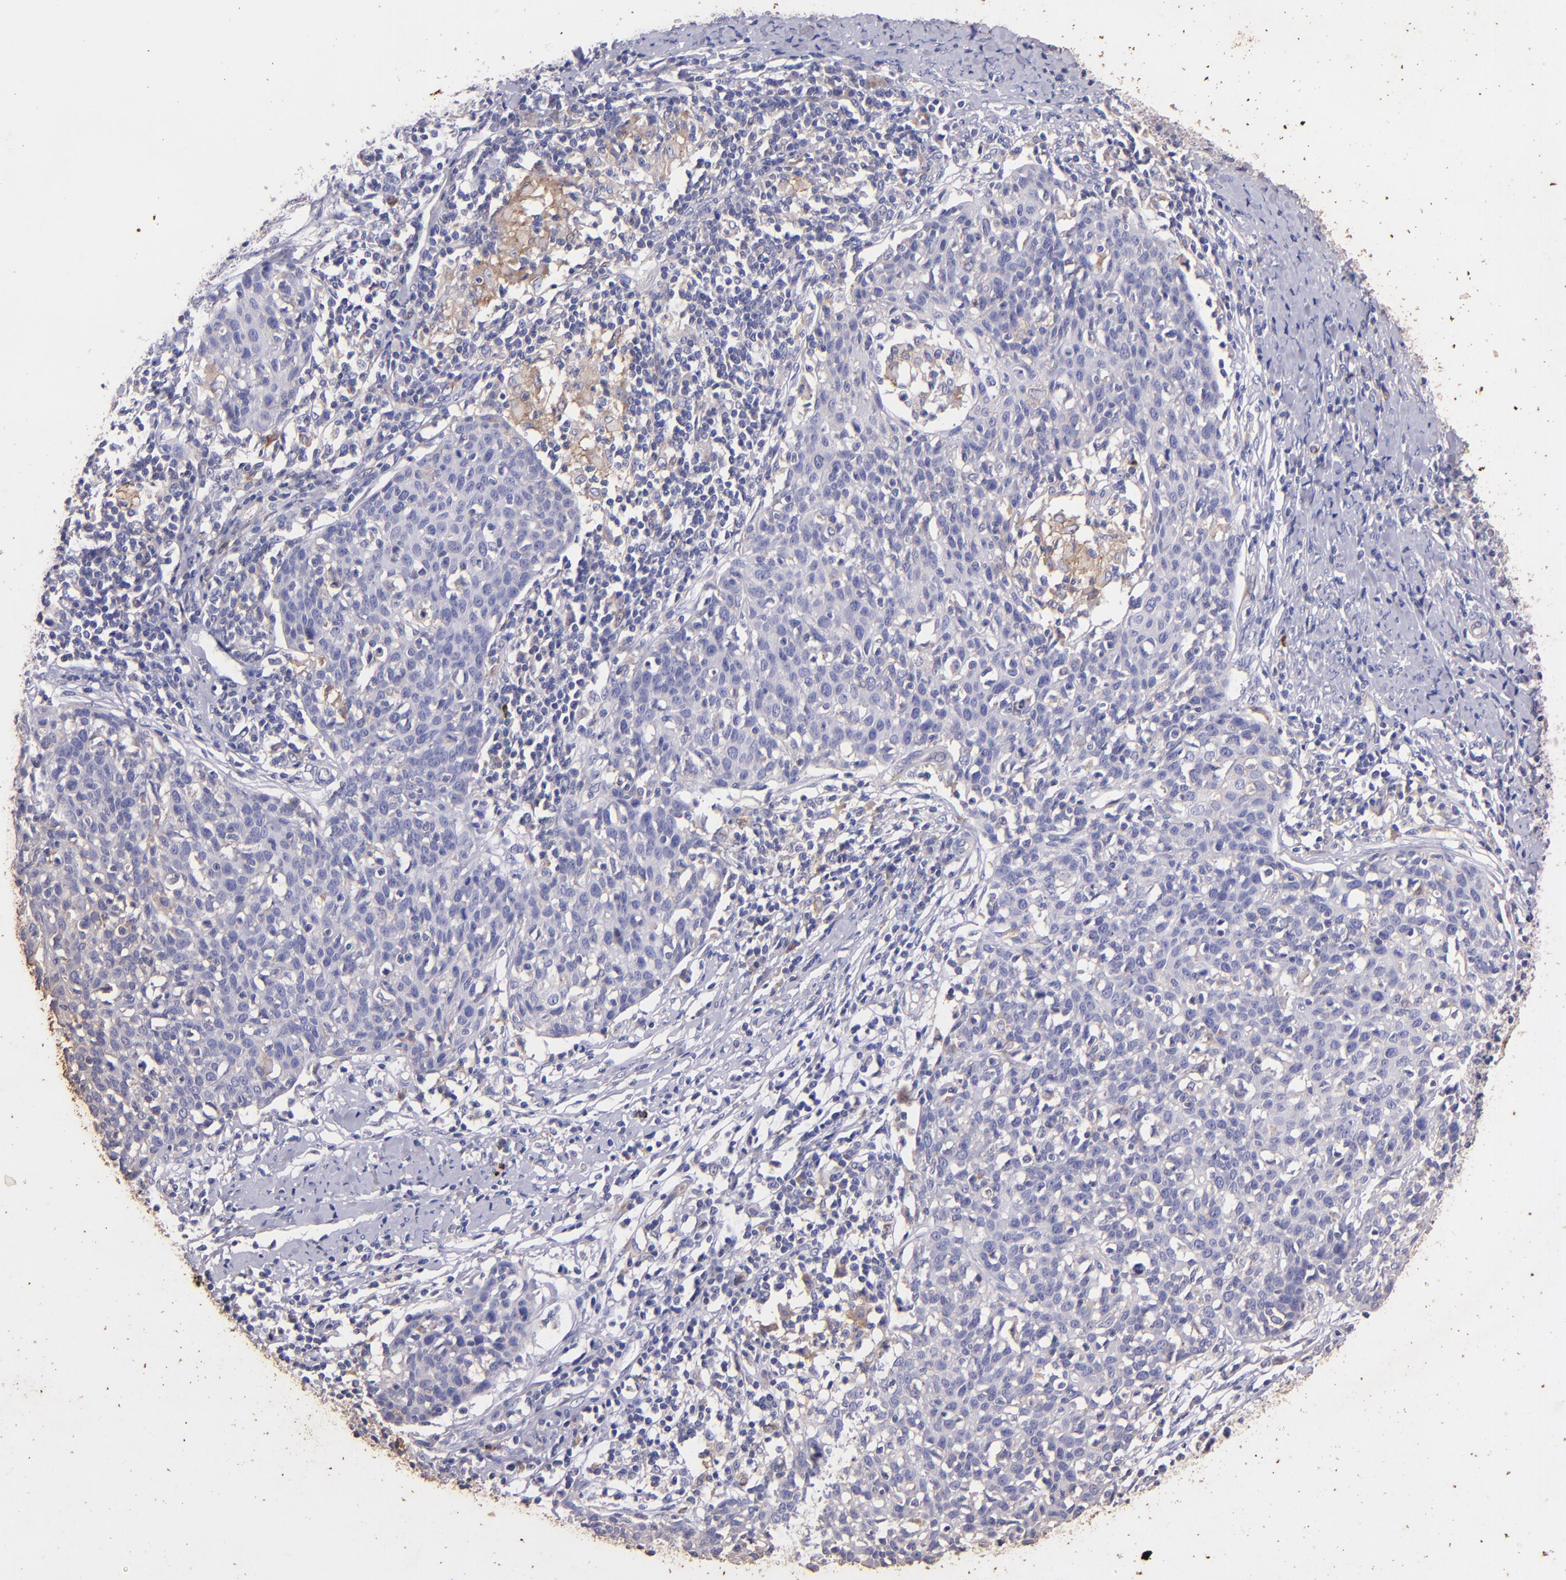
{"staining": {"intensity": "negative", "quantity": "none", "location": "none"}, "tissue": "cervical cancer", "cell_type": "Tumor cells", "image_type": "cancer", "snomed": [{"axis": "morphology", "description": "Squamous cell carcinoma, NOS"}, {"axis": "topography", "description": "Cervix"}], "caption": "High magnification brightfield microscopy of cervical squamous cell carcinoma stained with DAB (3,3'-diaminobenzidine) (brown) and counterstained with hematoxylin (blue): tumor cells show no significant positivity. The staining is performed using DAB brown chromogen with nuclei counter-stained in using hematoxylin.", "gene": "RET", "patient": {"sex": "female", "age": 38}}